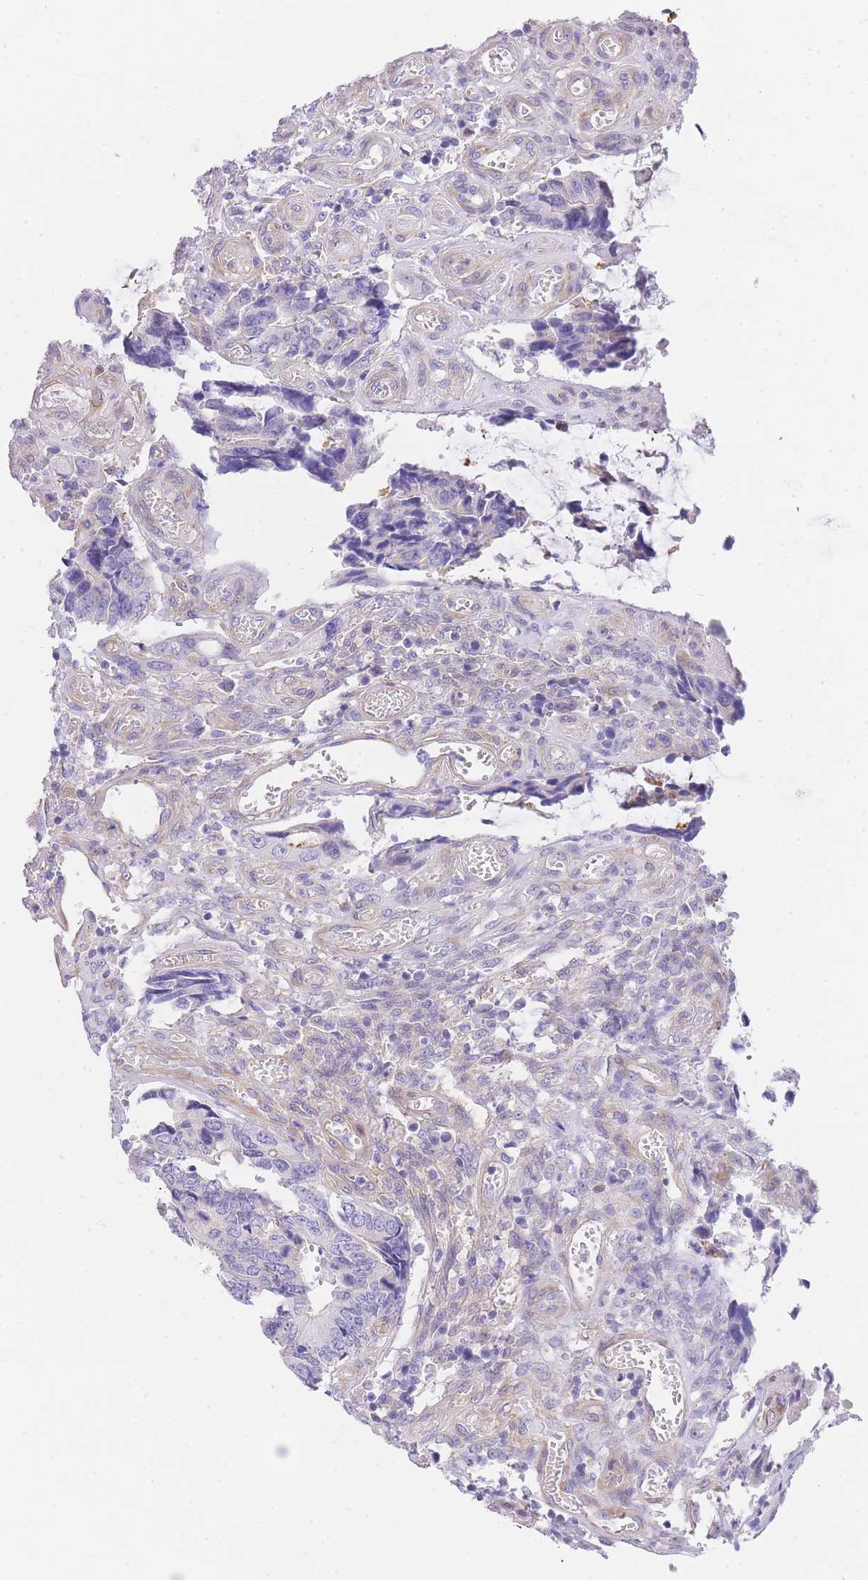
{"staining": {"intensity": "negative", "quantity": "none", "location": "none"}, "tissue": "colorectal cancer", "cell_type": "Tumor cells", "image_type": "cancer", "snomed": [{"axis": "morphology", "description": "Adenocarcinoma, NOS"}, {"axis": "topography", "description": "Colon"}], "caption": "DAB (3,3'-diaminobenzidine) immunohistochemical staining of colorectal adenocarcinoma displays no significant positivity in tumor cells. (DAB immunohistochemistry (IHC) with hematoxylin counter stain).", "gene": "SRSF12", "patient": {"sex": "male", "age": 87}}